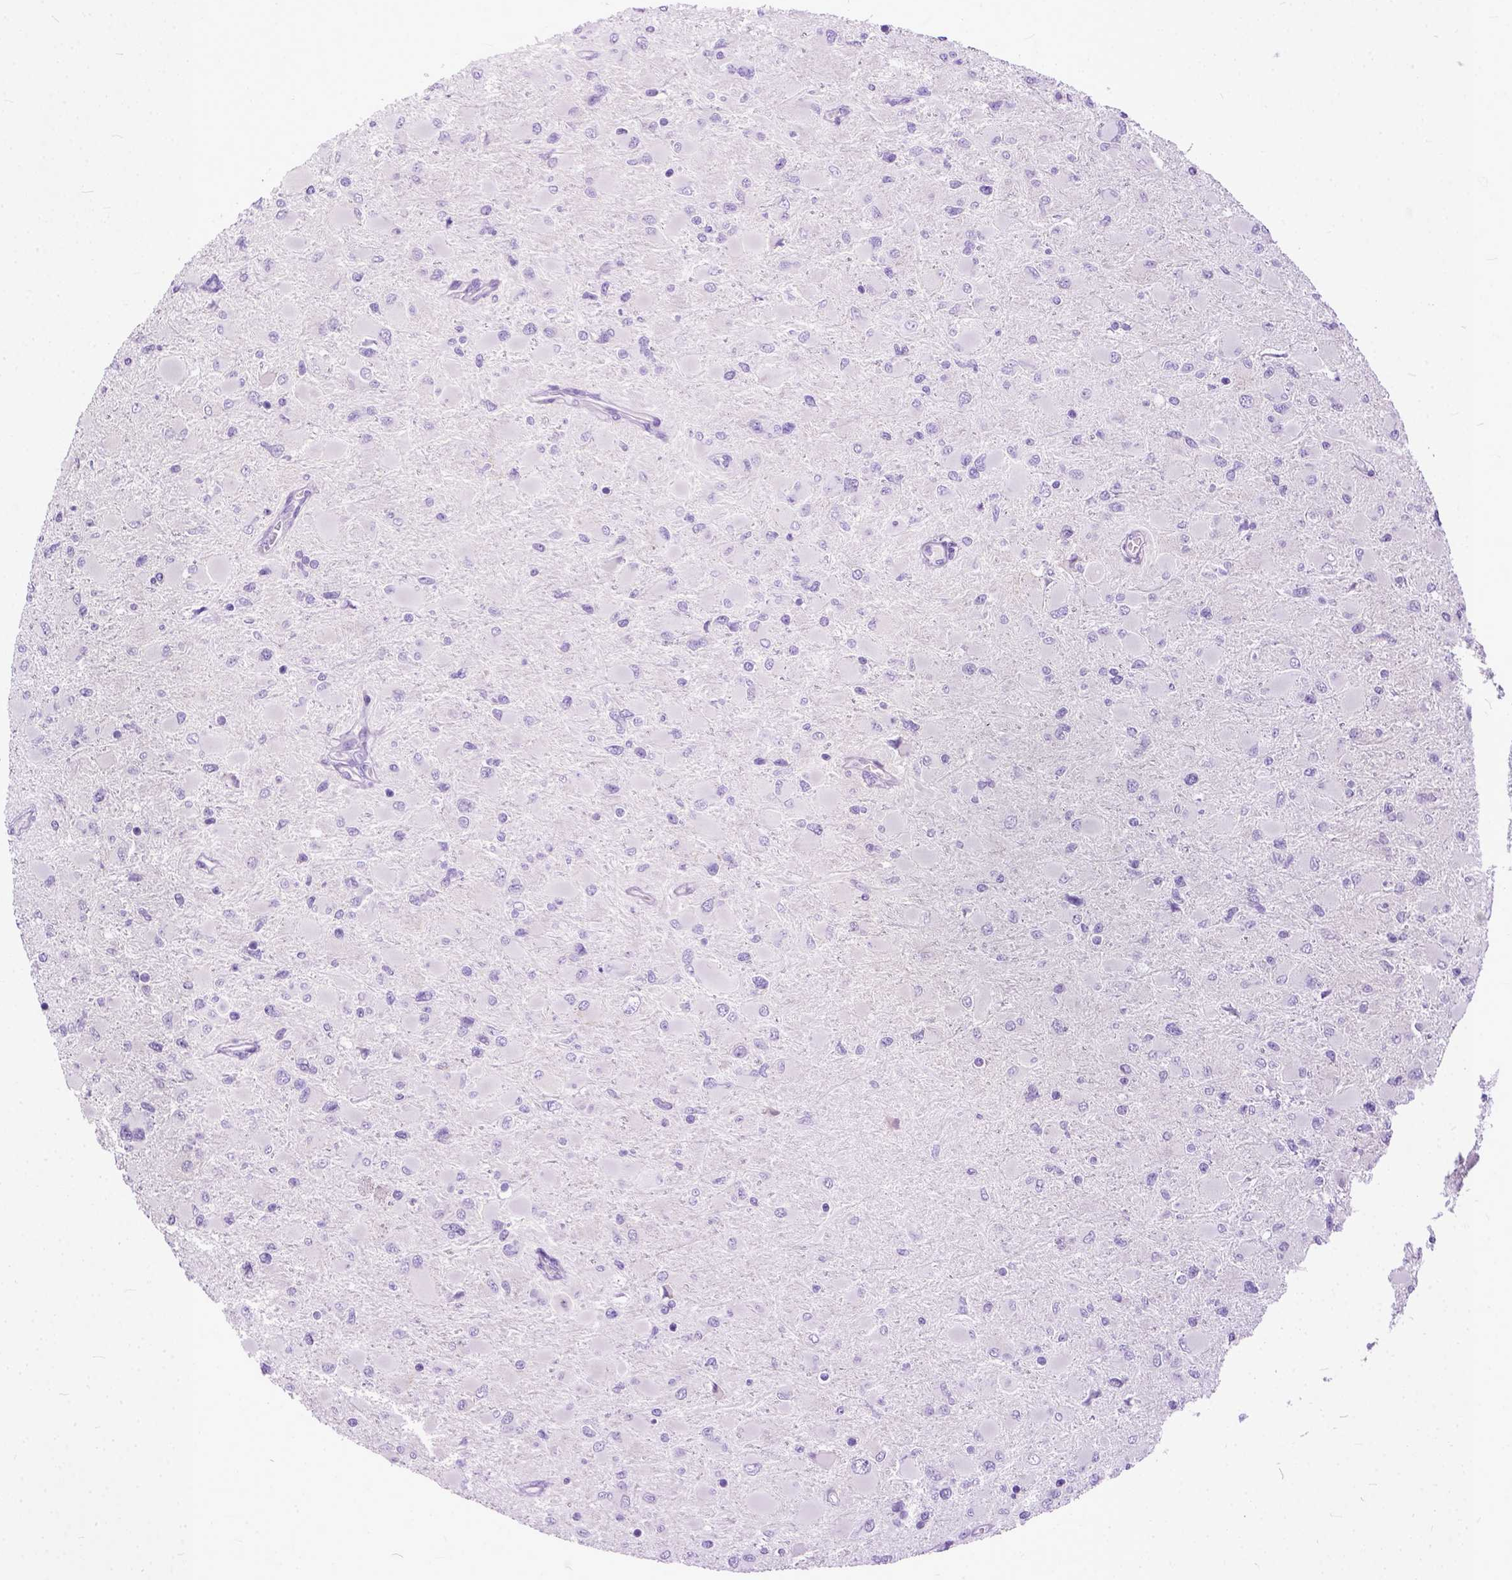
{"staining": {"intensity": "negative", "quantity": "none", "location": "none"}, "tissue": "glioma", "cell_type": "Tumor cells", "image_type": "cancer", "snomed": [{"axis": "morphology", "description": "Glioma, malignant, High grade"}, {"axis": "topography", "description": "Cerebral cortex"}], "caption": "Protein analysis of glioma exhibits no significant expression in tumor cells.", "gene": "PPL", "patient": {"sex": "female", "age": 36}}